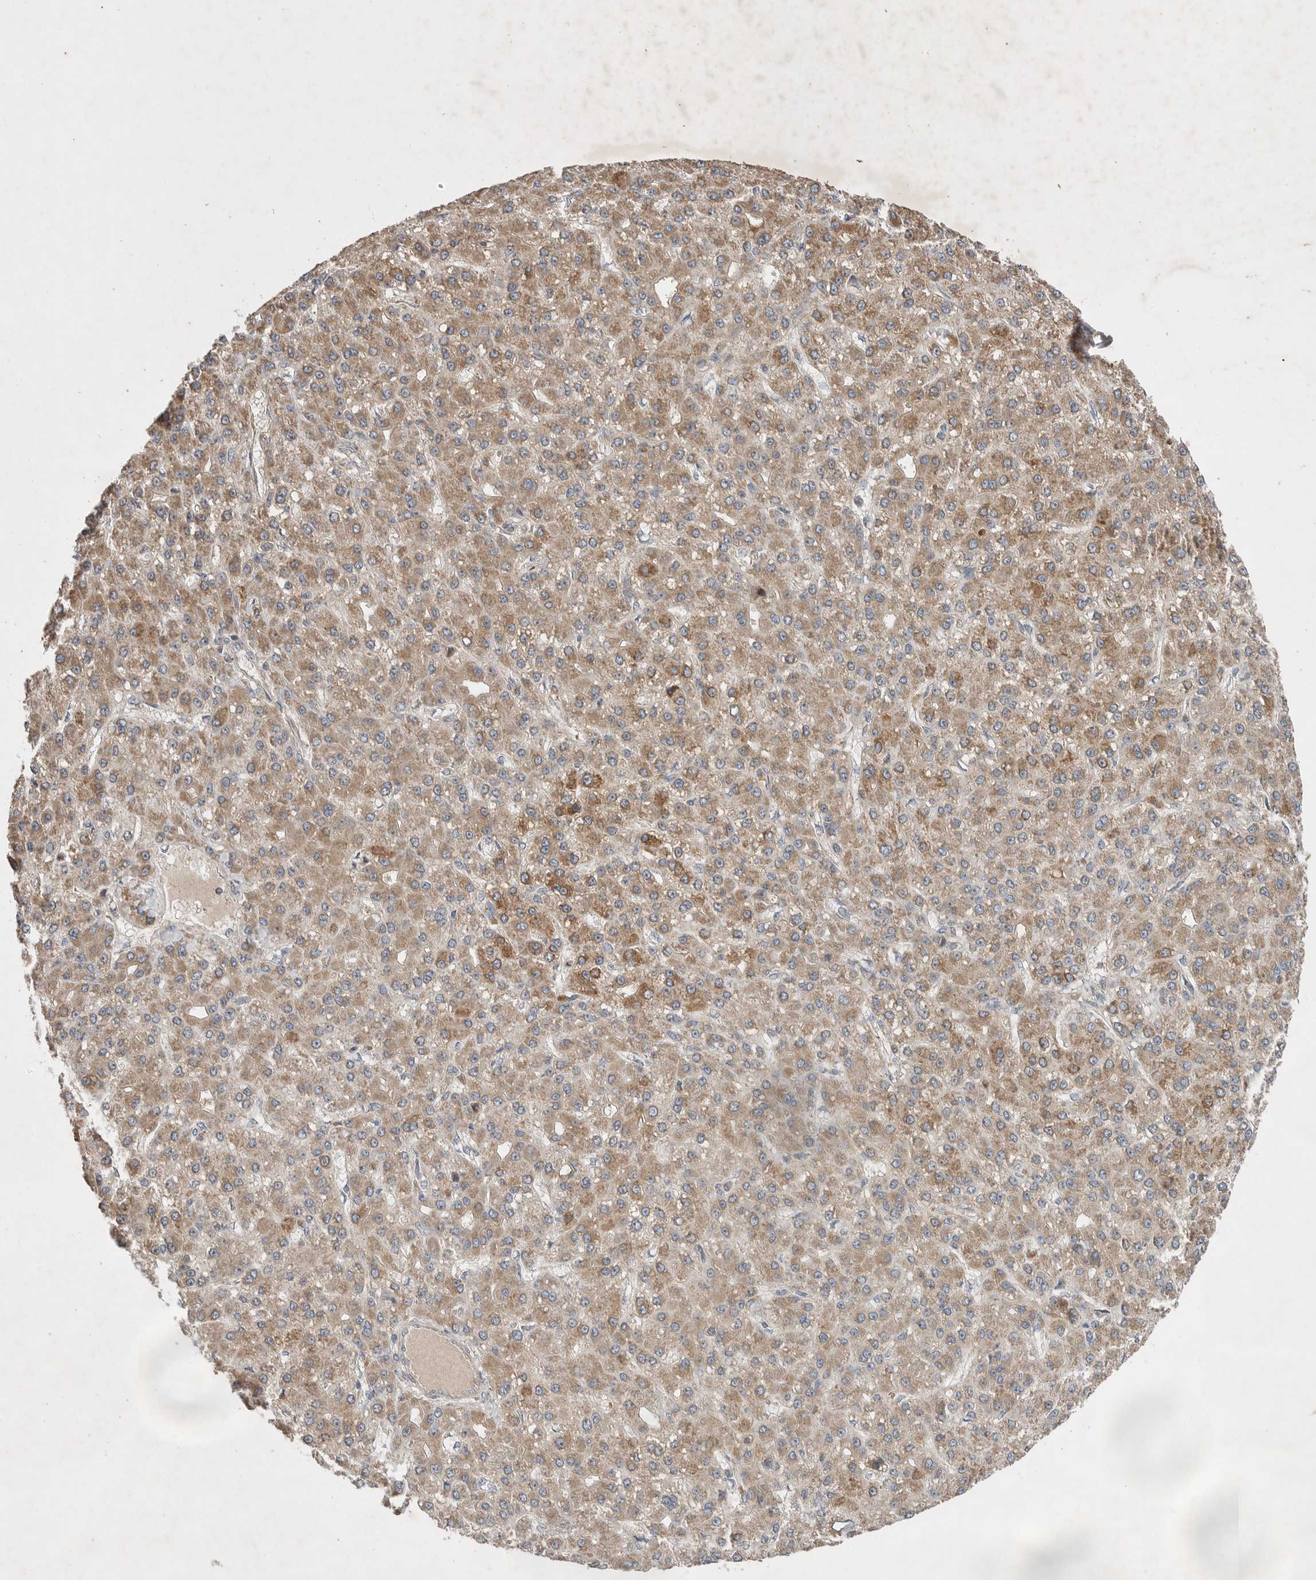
{"staining": {"intensity": "moderate", "quantity": ">75%", "location": "cytoplasmic/membranous"}, "tissue": "liver cancer", "cell_type": "Tumor cells", "image_type": "cancer", "snomed": [{"axis": "morphology", "description": "Carcinoma, Hepatocellular, NOS"}, {"axis": "topography", "description": "Liver"}], "caption": "About >75% of tumor cells in liver cancer (hepatocellular carcinoma) display moderate cytoplasmic/membranous protein staining as visualized by brown immunohistochemical staining.", "gene": "KIF21B", "patient": {"sex": "male", "age": 67}}